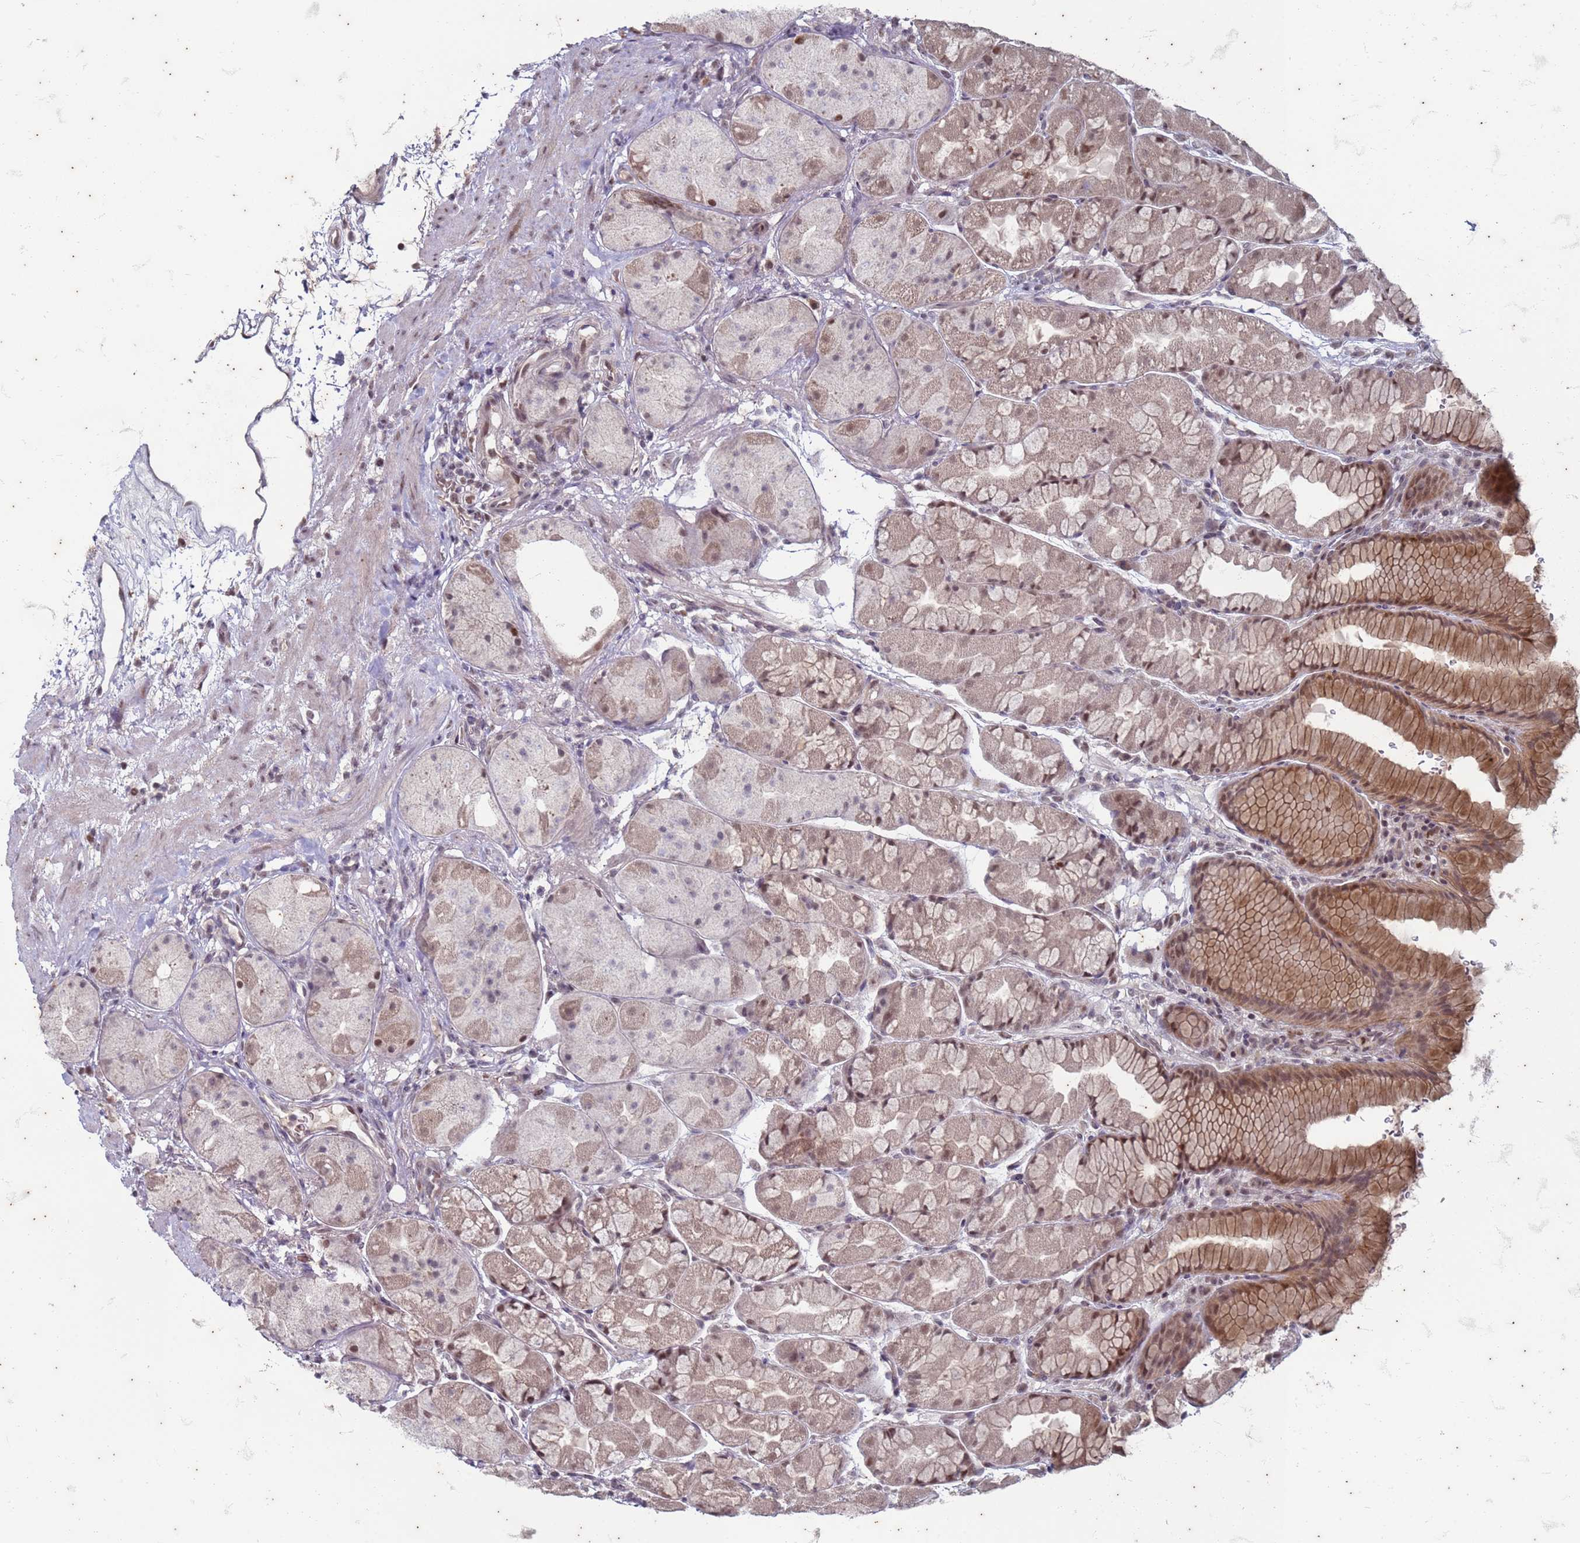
{"staining": {"intensity": "moderate", "quantity": "25%-75%", "location": "cytoplasmic/membranous,nuclear"}, "tissue": "stomach", "cell_type": "Glandular cells", "image_type": "normal", "snomed": [{"axis": "morphology", "description": "Normal tissue, NOS"}, {"axis": "topography", "description": "Stomach"}], "caption": "Immunohistochemical staining of normal stomach reveals moderate cytoplasmic/membranous,nuclear protein expression in about 25%-75% of glandular cells.", "gene": "TRMT6", "patient": {"sex": "male", "age": 57}}